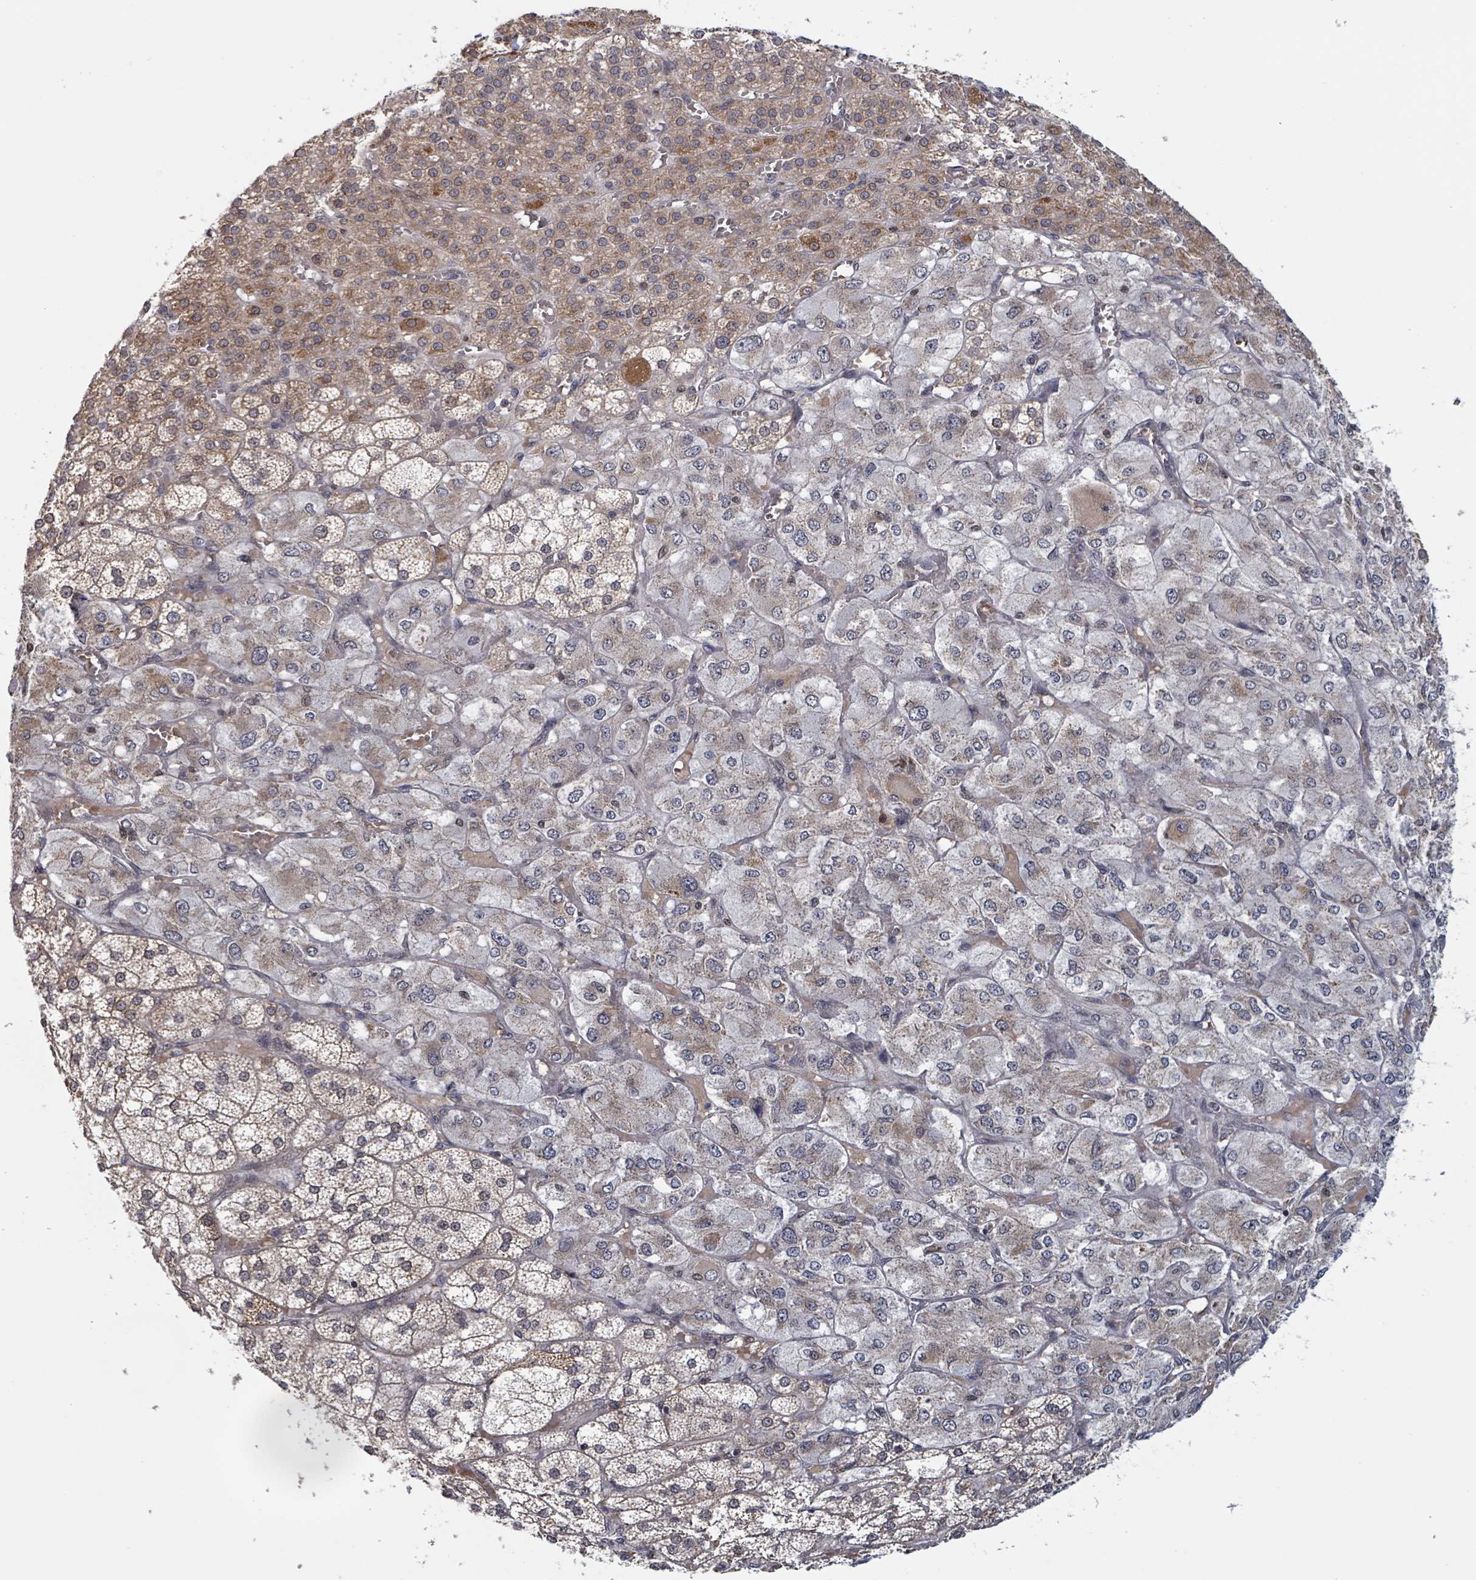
{"staining": {"intensity": "moderate", "quantity": ">75%", "location": "cytoplasmic/membranous"}, "tissue": "adrenal gland", "cell_type": "Glandular cells", "image_type": "normal", "snomed": [{"axis": "morphology", "description": "Normal tissue, NOS"}, {"axis": "topography", "description": "Adrenal gland"}], "caption": "The immunohistochemical stain highlights moderate cytoplasmic/membranous expression in glandular cells of normal adrenal gland.", "gene": "HIVEP1", "patient": {"sex": "female", "age": 60}}